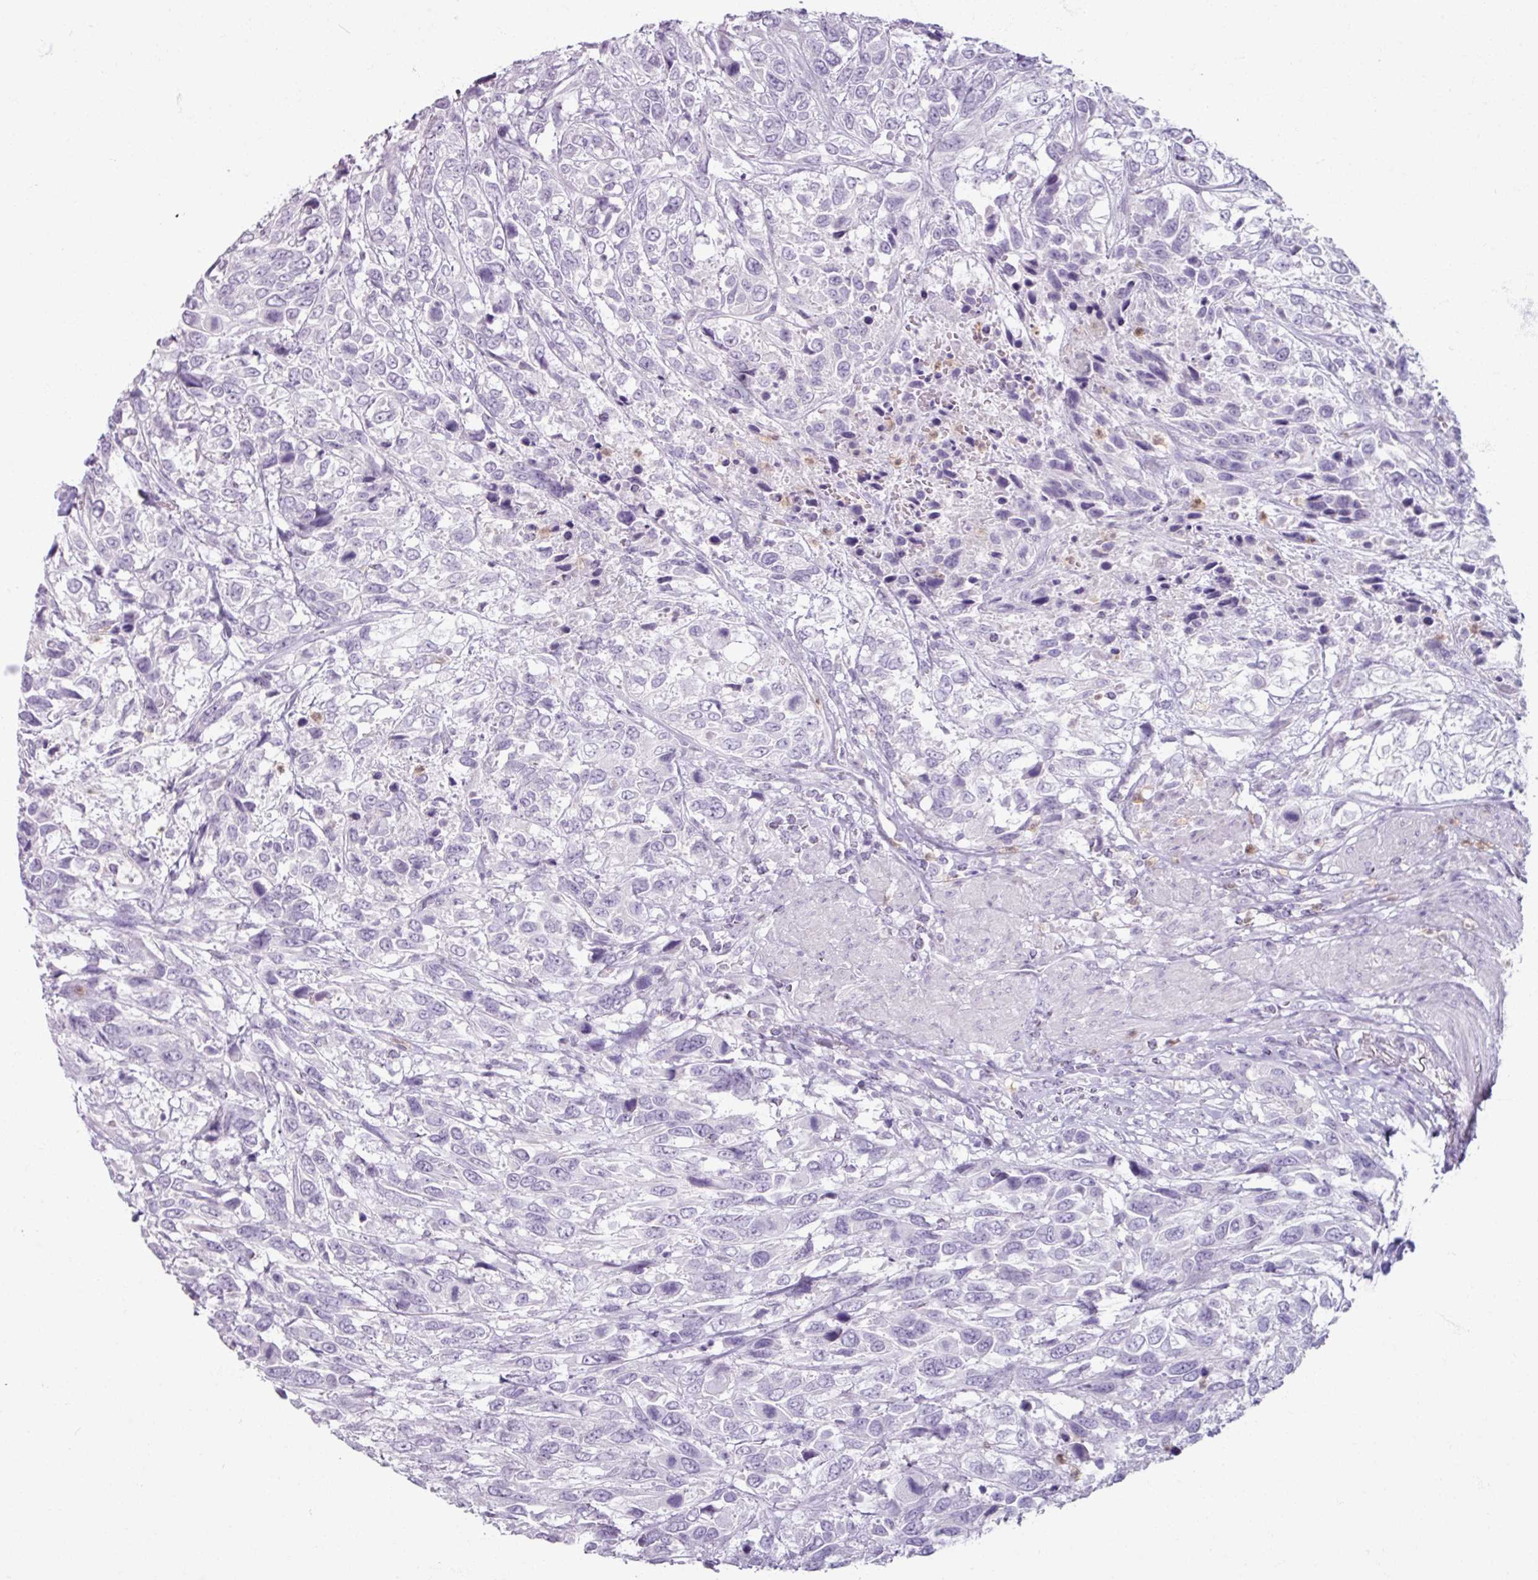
{"staining": {"intensity": "negative", "quantity": "none", "location": "none"}, "tissue": "urothelial cancer", "cell_type": "Tumor cells", "image_type": "cancer", "snomed": [{"axis": "morphology", "description": "Urothelial carcinoma, High grade"}, {"axis": "topography", "description": "Urinary bladder"}], "caption": "DAB immunohistochemical staining of human urothelial carcinoma (high-grade) exhibits no significant positivity in tumor cells.", "gene": "ARG1", "patient": {"sex": "female", "age": 70}}